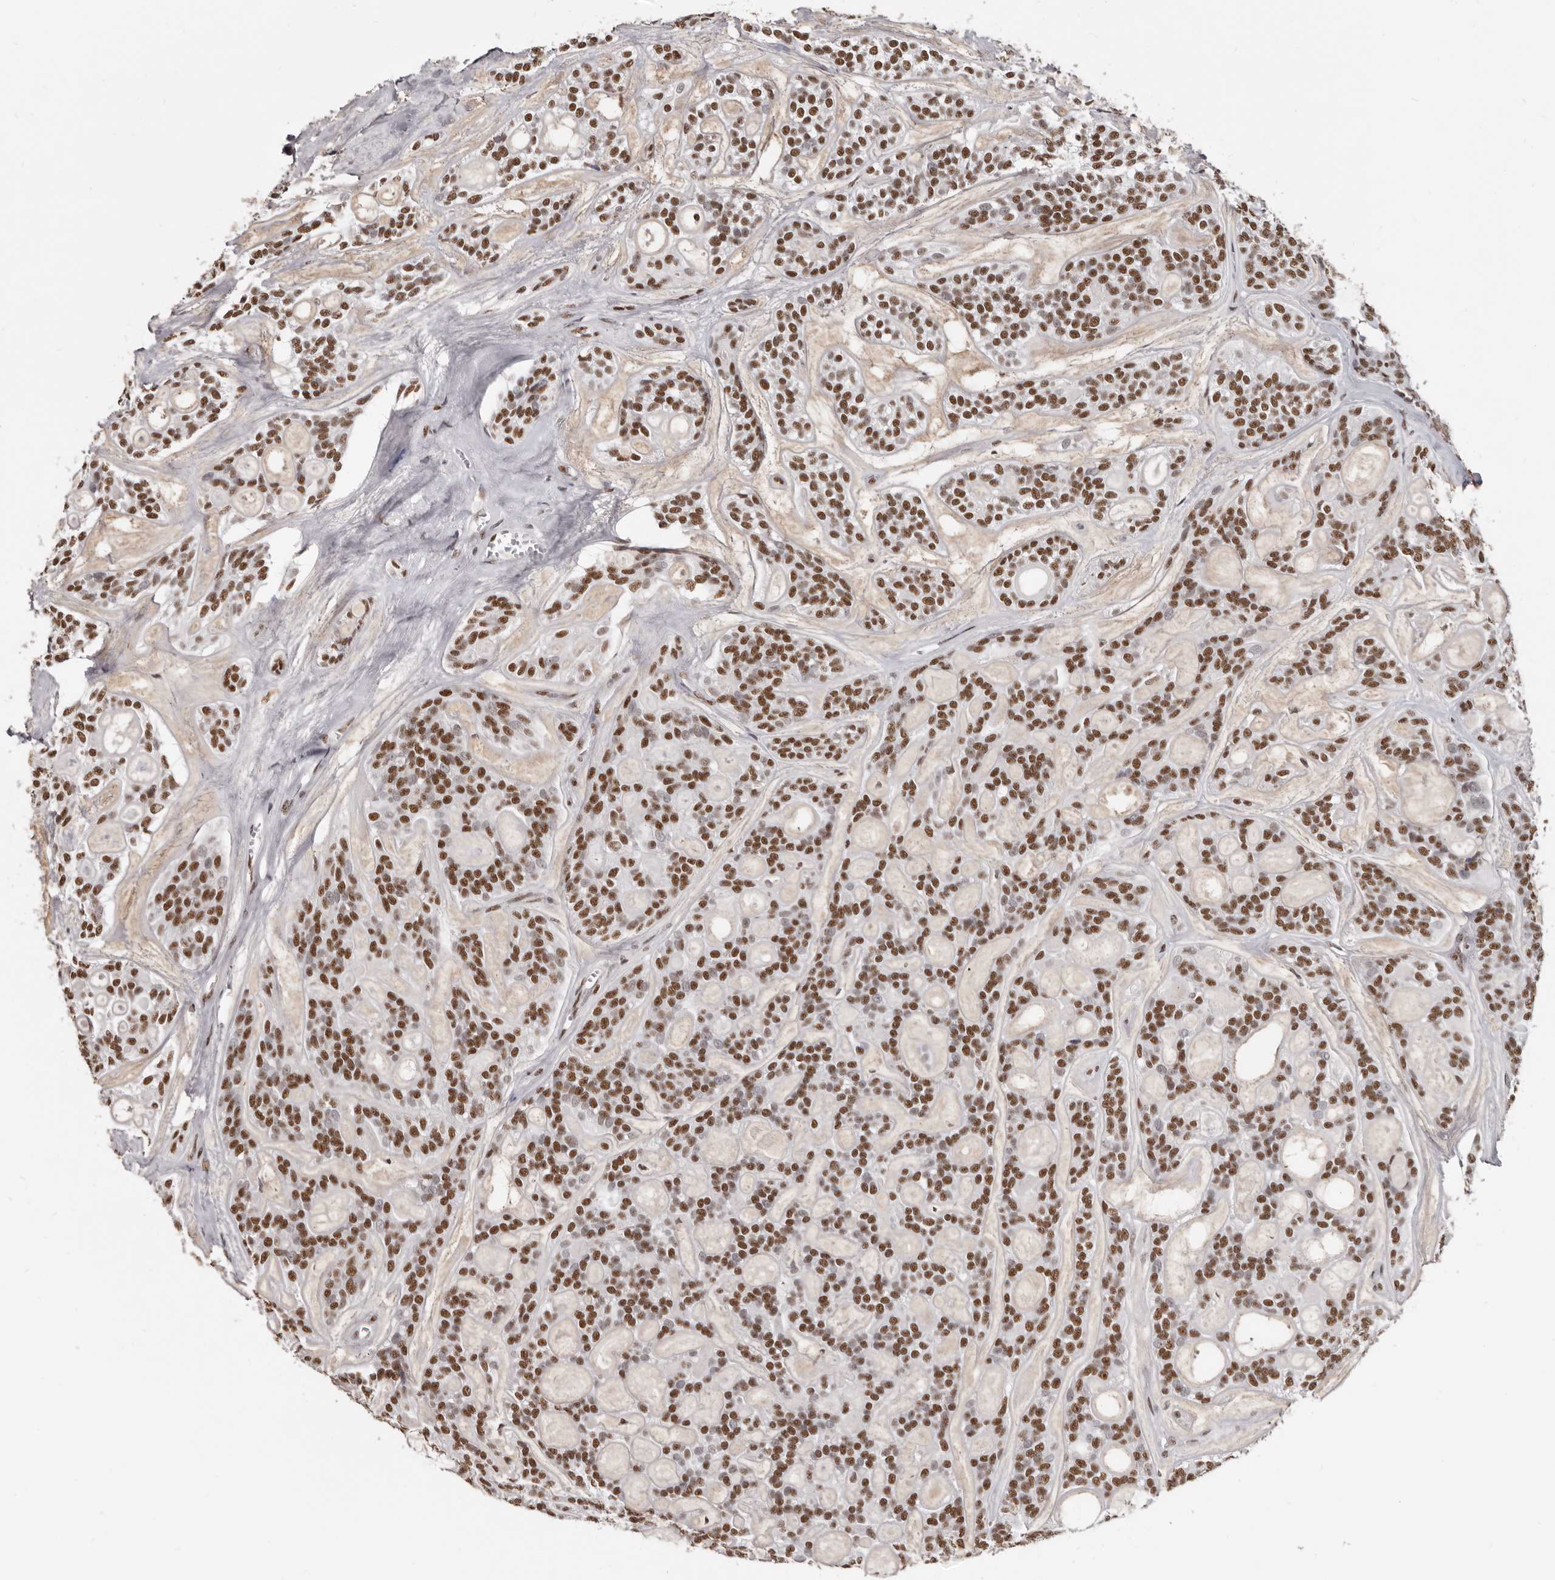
{"staining": {"intensity": "strong", "quantity": ">75%", "location": "nuclear"}, "tissue": "head and neck cancer", "cell_type": "Tumor cells", "image_type": "cancer", "snomed": [{"axis": "morphology", "description": "Adenocarcinoma, NOS"}, {"axis": "topography", "description": "Head-Neck"}], "caption": "High-power microscopy captured an IHC histopathology image of head and neck cancer (adenocarcinoma), revealing strong nuclear positivity in about >75% of tumor cells.", "gene": "SCAF4", "patient": {"sex": "male", "age": 66}}